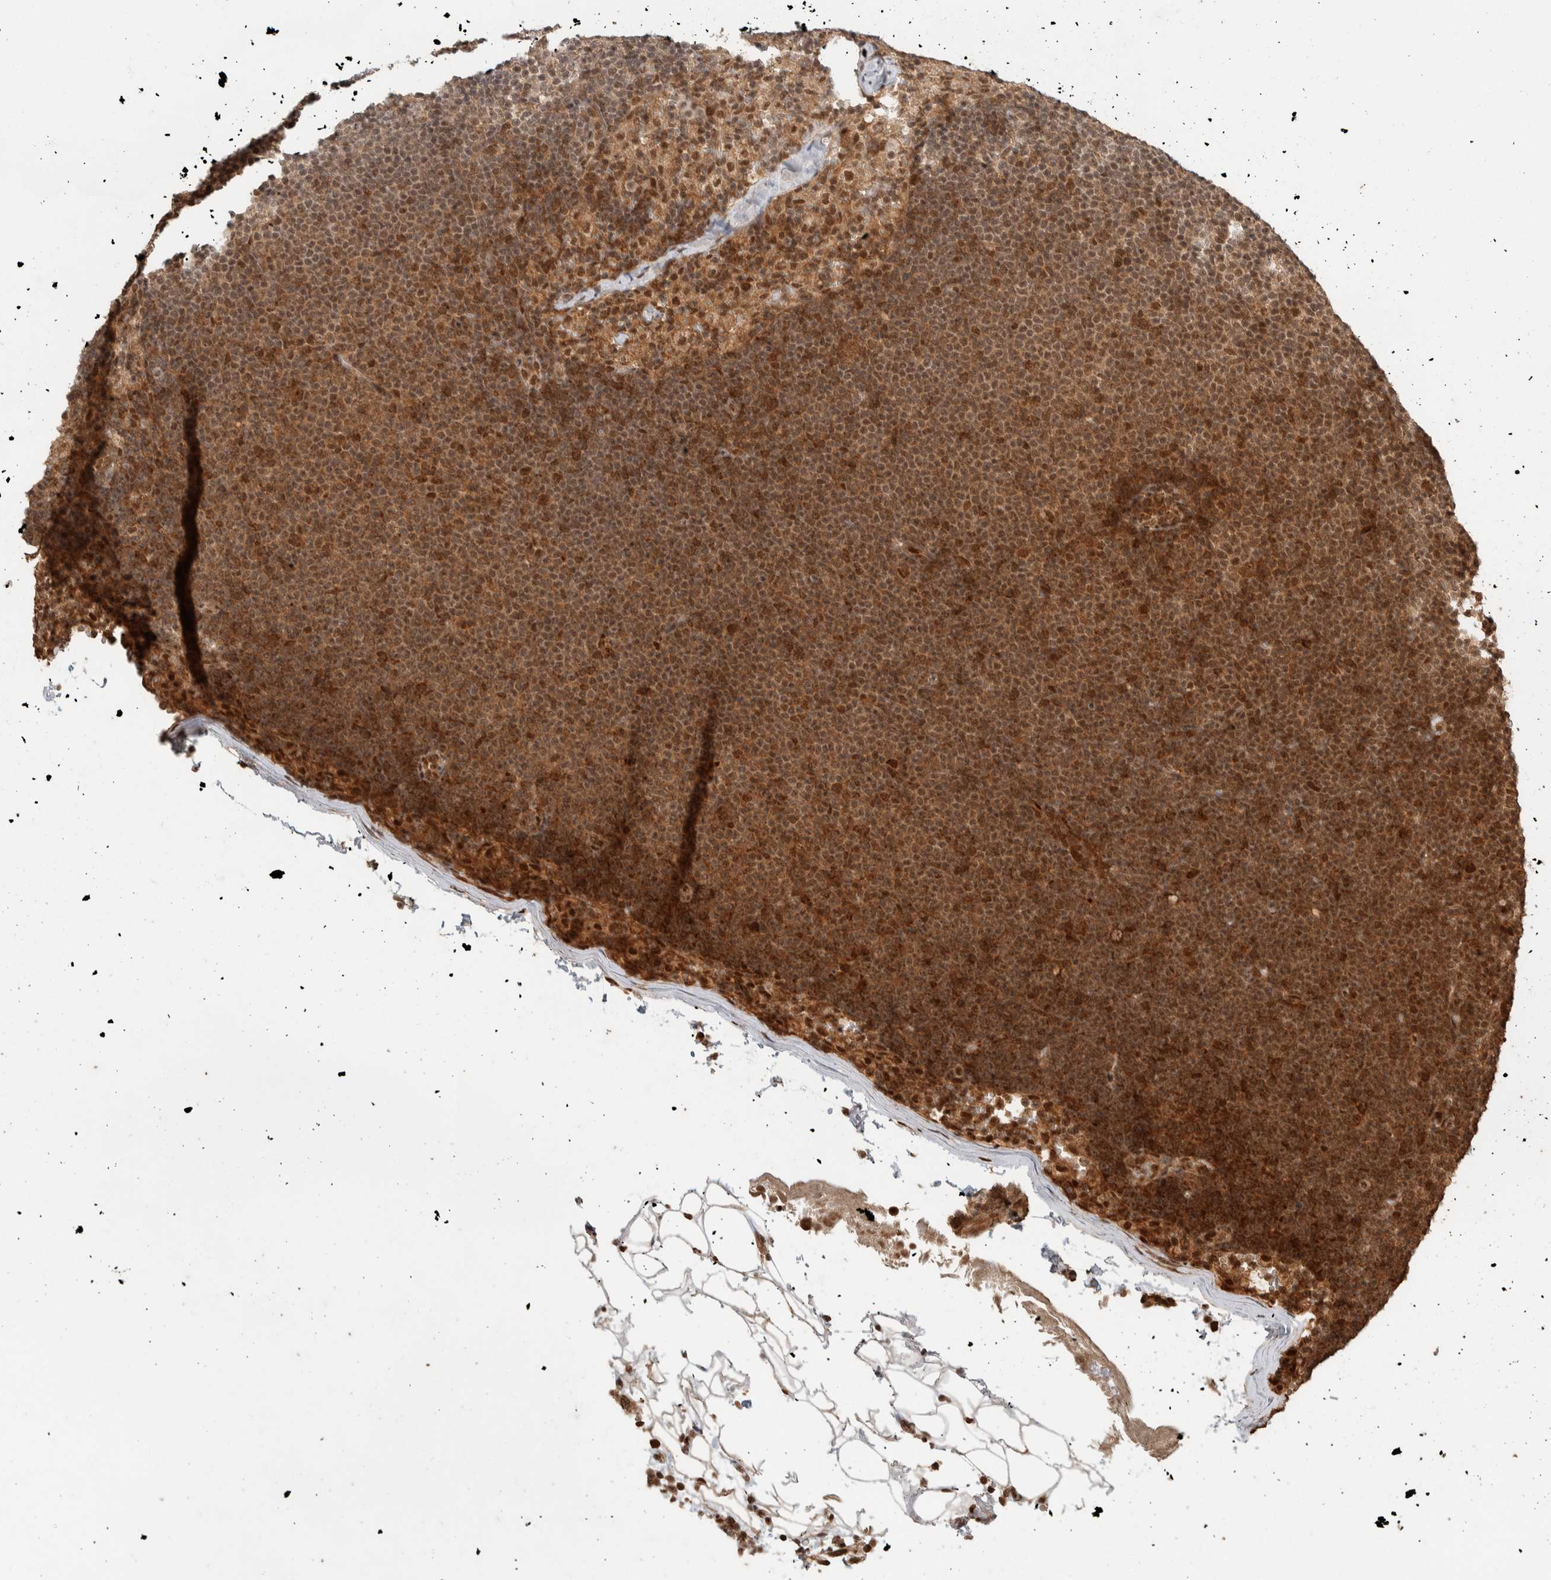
{"staining": {"intensity": "strong", "quantity": ">75%", "location": "cytoplasmic/membranous,nuclear"}, "tissue": "lymphoma", "cell_type": "Tumor cells", "image_type": "cancer", "snomed": [{"axis": "morphology", "description": "Malignant lymphoma, non-Hodgkin's type, Low grade"}, {"axis": "topography", "description": "Lymph node"}], "caption": "An image showing strong cytoplasmic/membranous and nuclear expression in approximately >75% of tumor cells in lymphoma, as visualized by brown immunohistochemical staining.", "gene": "ZBTB2", "patient": {"sex": "female", "age": 53}}